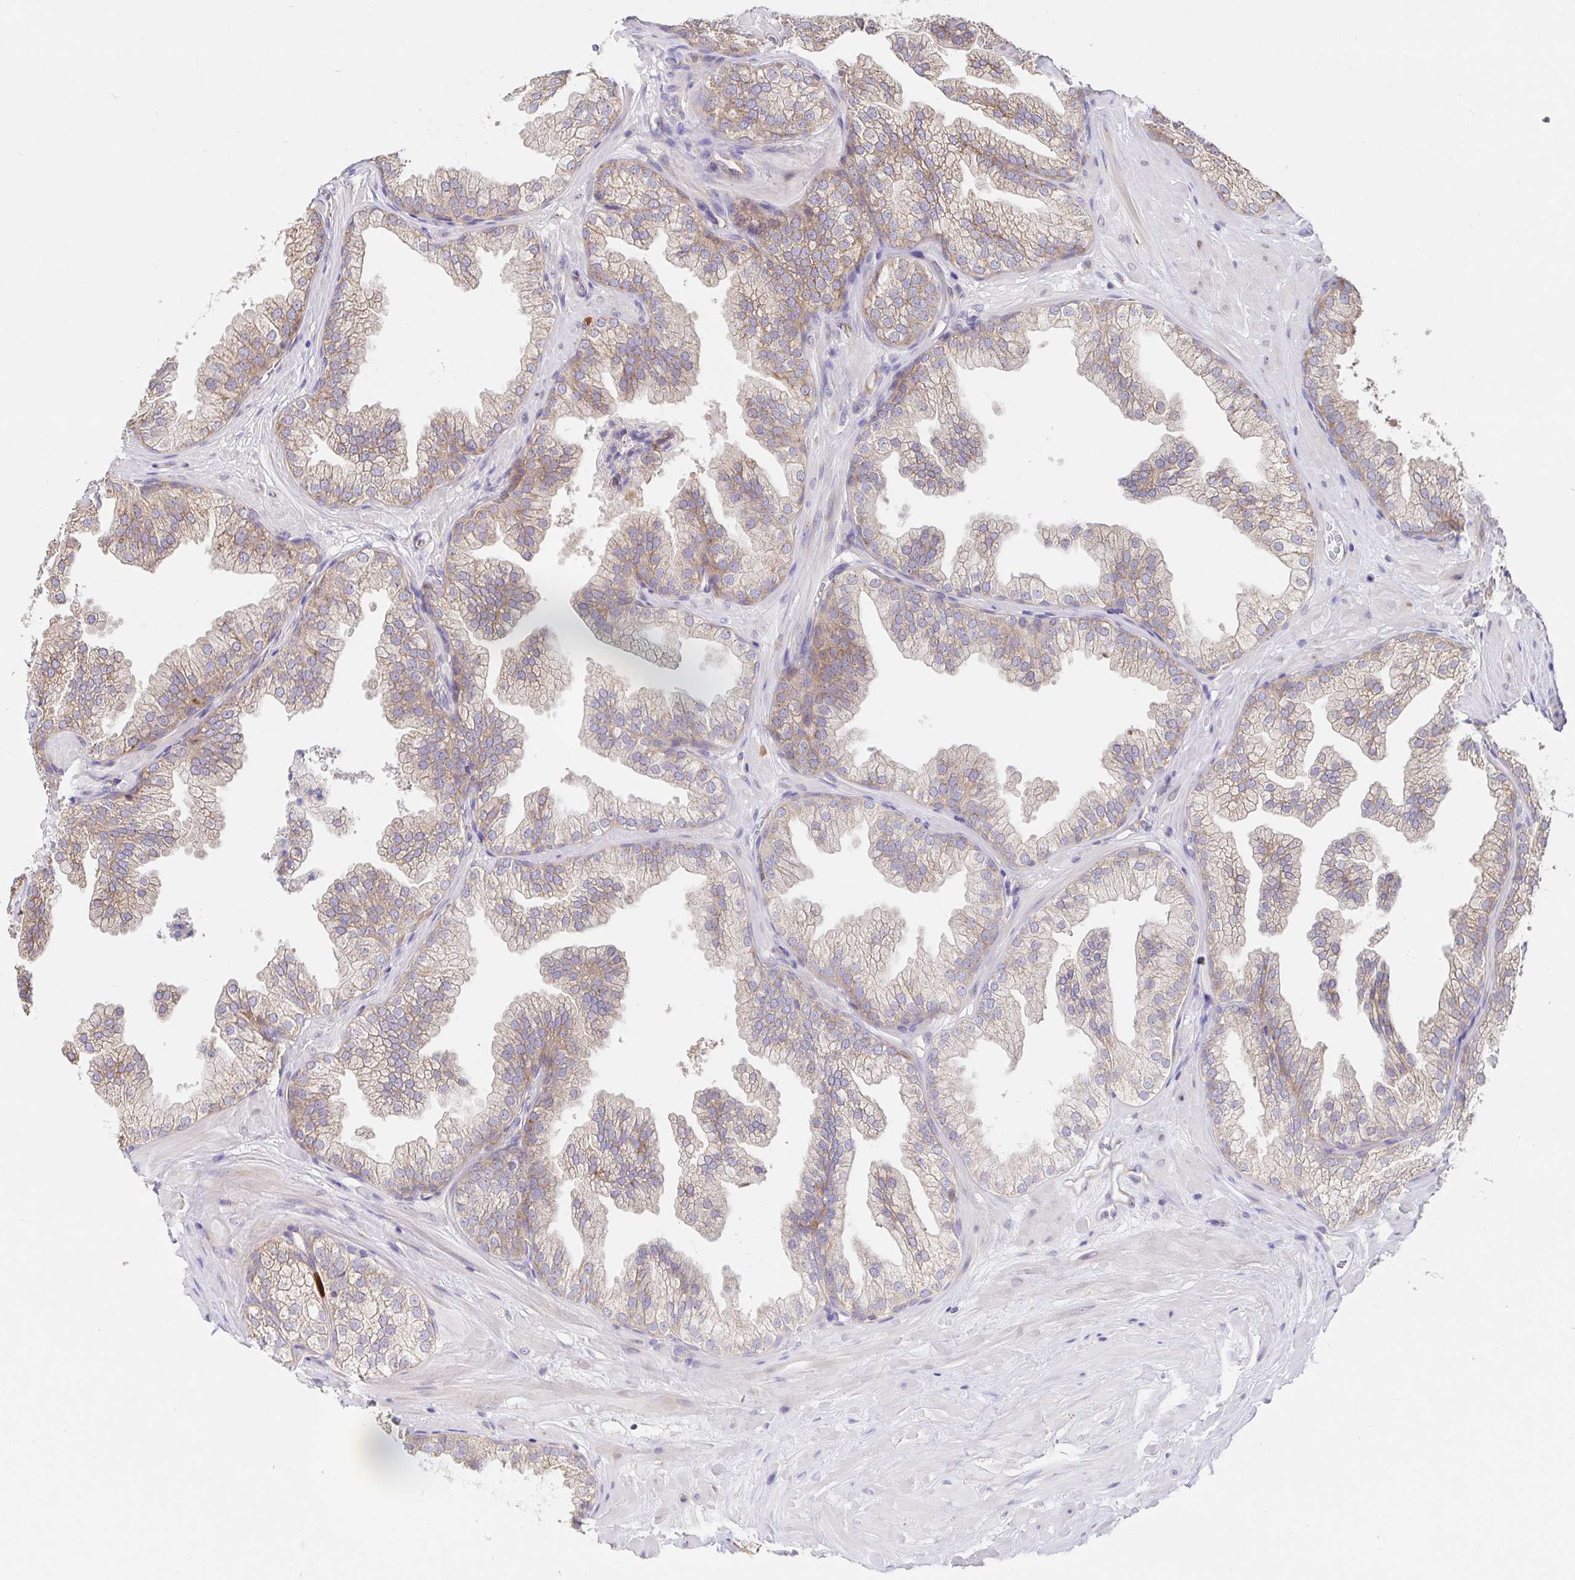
{"staining": {"intensity": "weak", "quantity": "25%-75%", "location": "cytoplasmic/membranous"}, "tissue": "prostate", "cell_type": "Glandular cells", "image_type": "normal", "snomed": [{"axis": "morphology", "description": "Normal tissue, NOS"}, {"axis": "topography", "description": "Prostate"}], "caption": "Immunohistochemistry (IHC) (DAB) staining of unremarkable prostate displays weak cytoplasmic/membranous protein positivity in approximately 25%-75% of glandular cells.", "gene": "PDPK1", "patient": {"sex": "male", "age": 37}}